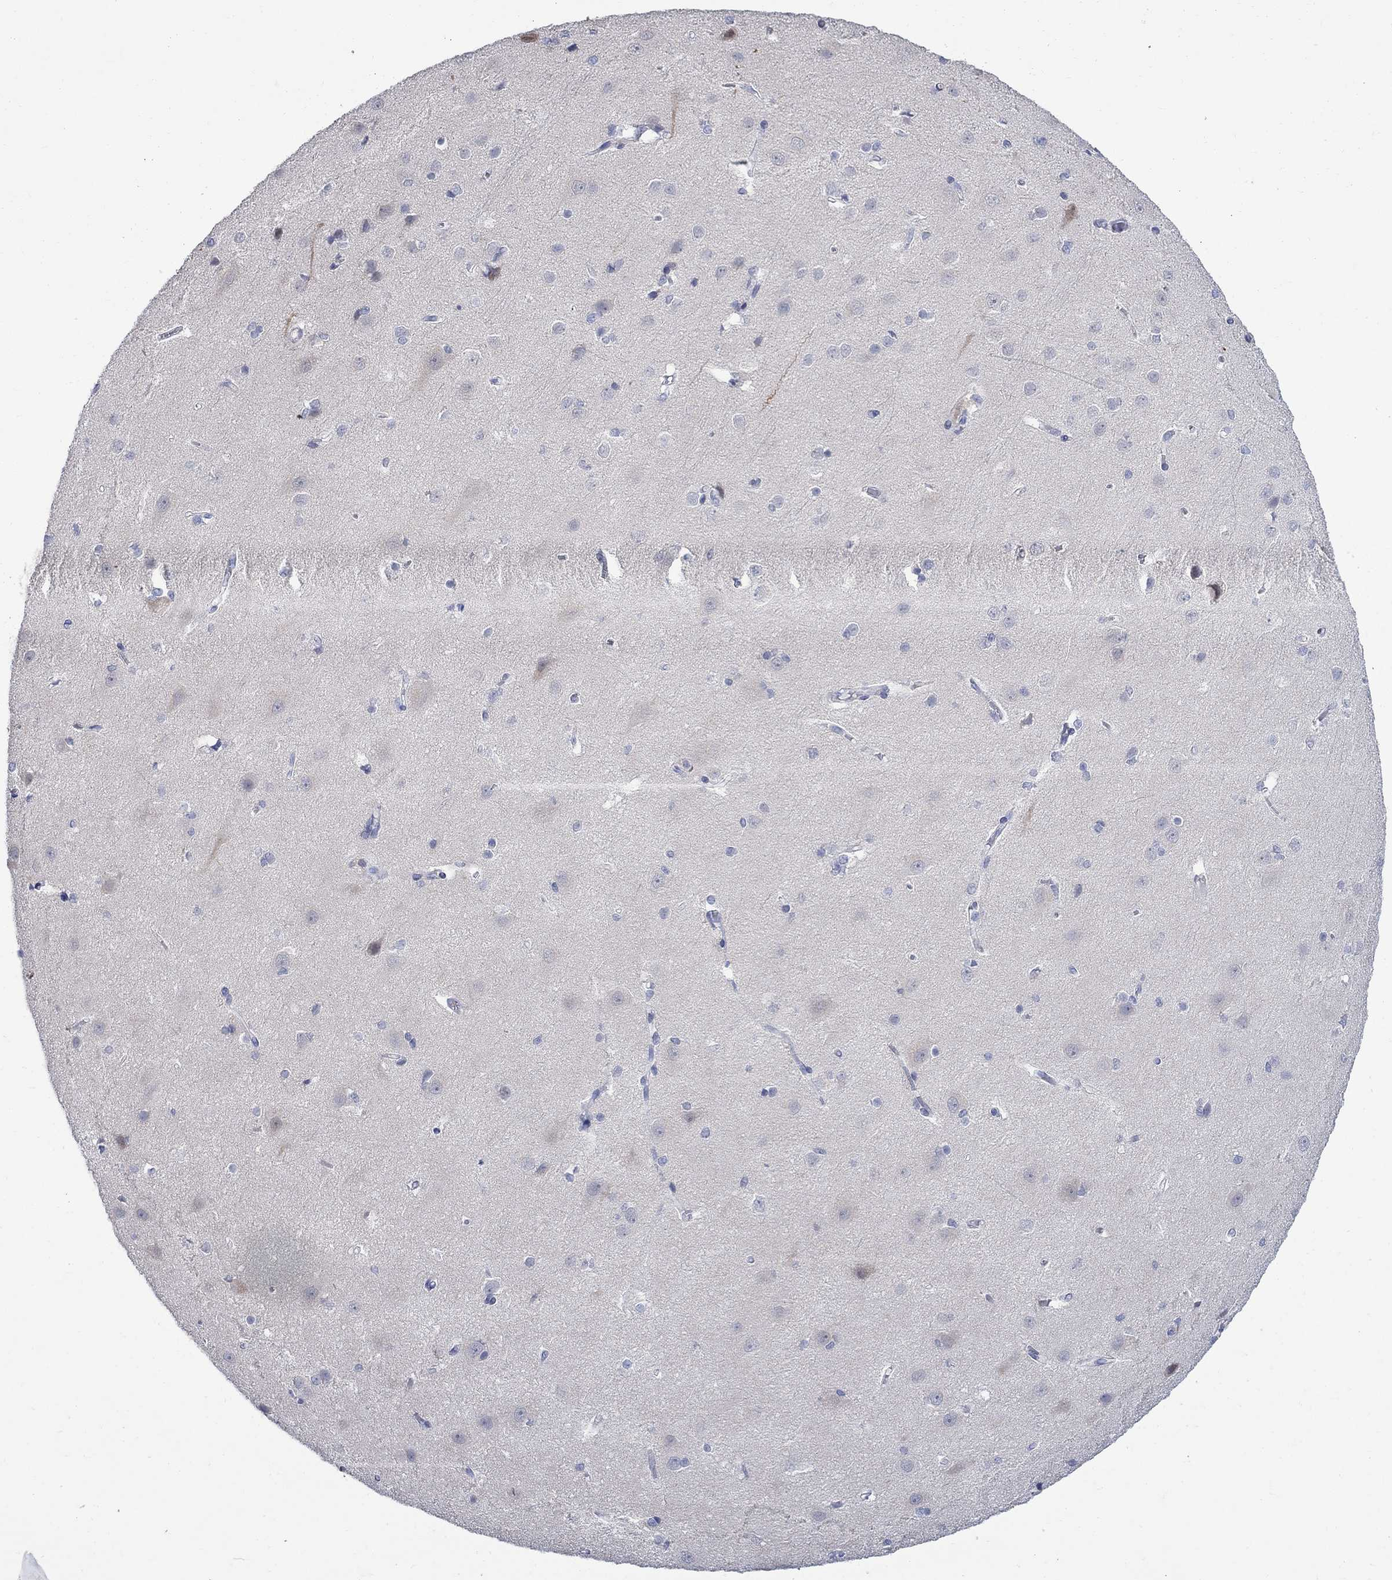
{"staining": {"intensity": "negative", "quantity": "none", "location": "none"}, "tissue": "cerebral cortex", "cell_type": "Endothelial cells", "image_type": "normal", "snomed": [{"axis": "morphology", "description": "Normal tissue, NOS"}, {"axis": "topography", "description": "Cerebral cortex"}], "caption": "Endothelial cells show no significant staining in unremarkable cerebral cortex.", "gene": "DLK1", "patient": {"sex": "male", "age": 37}}